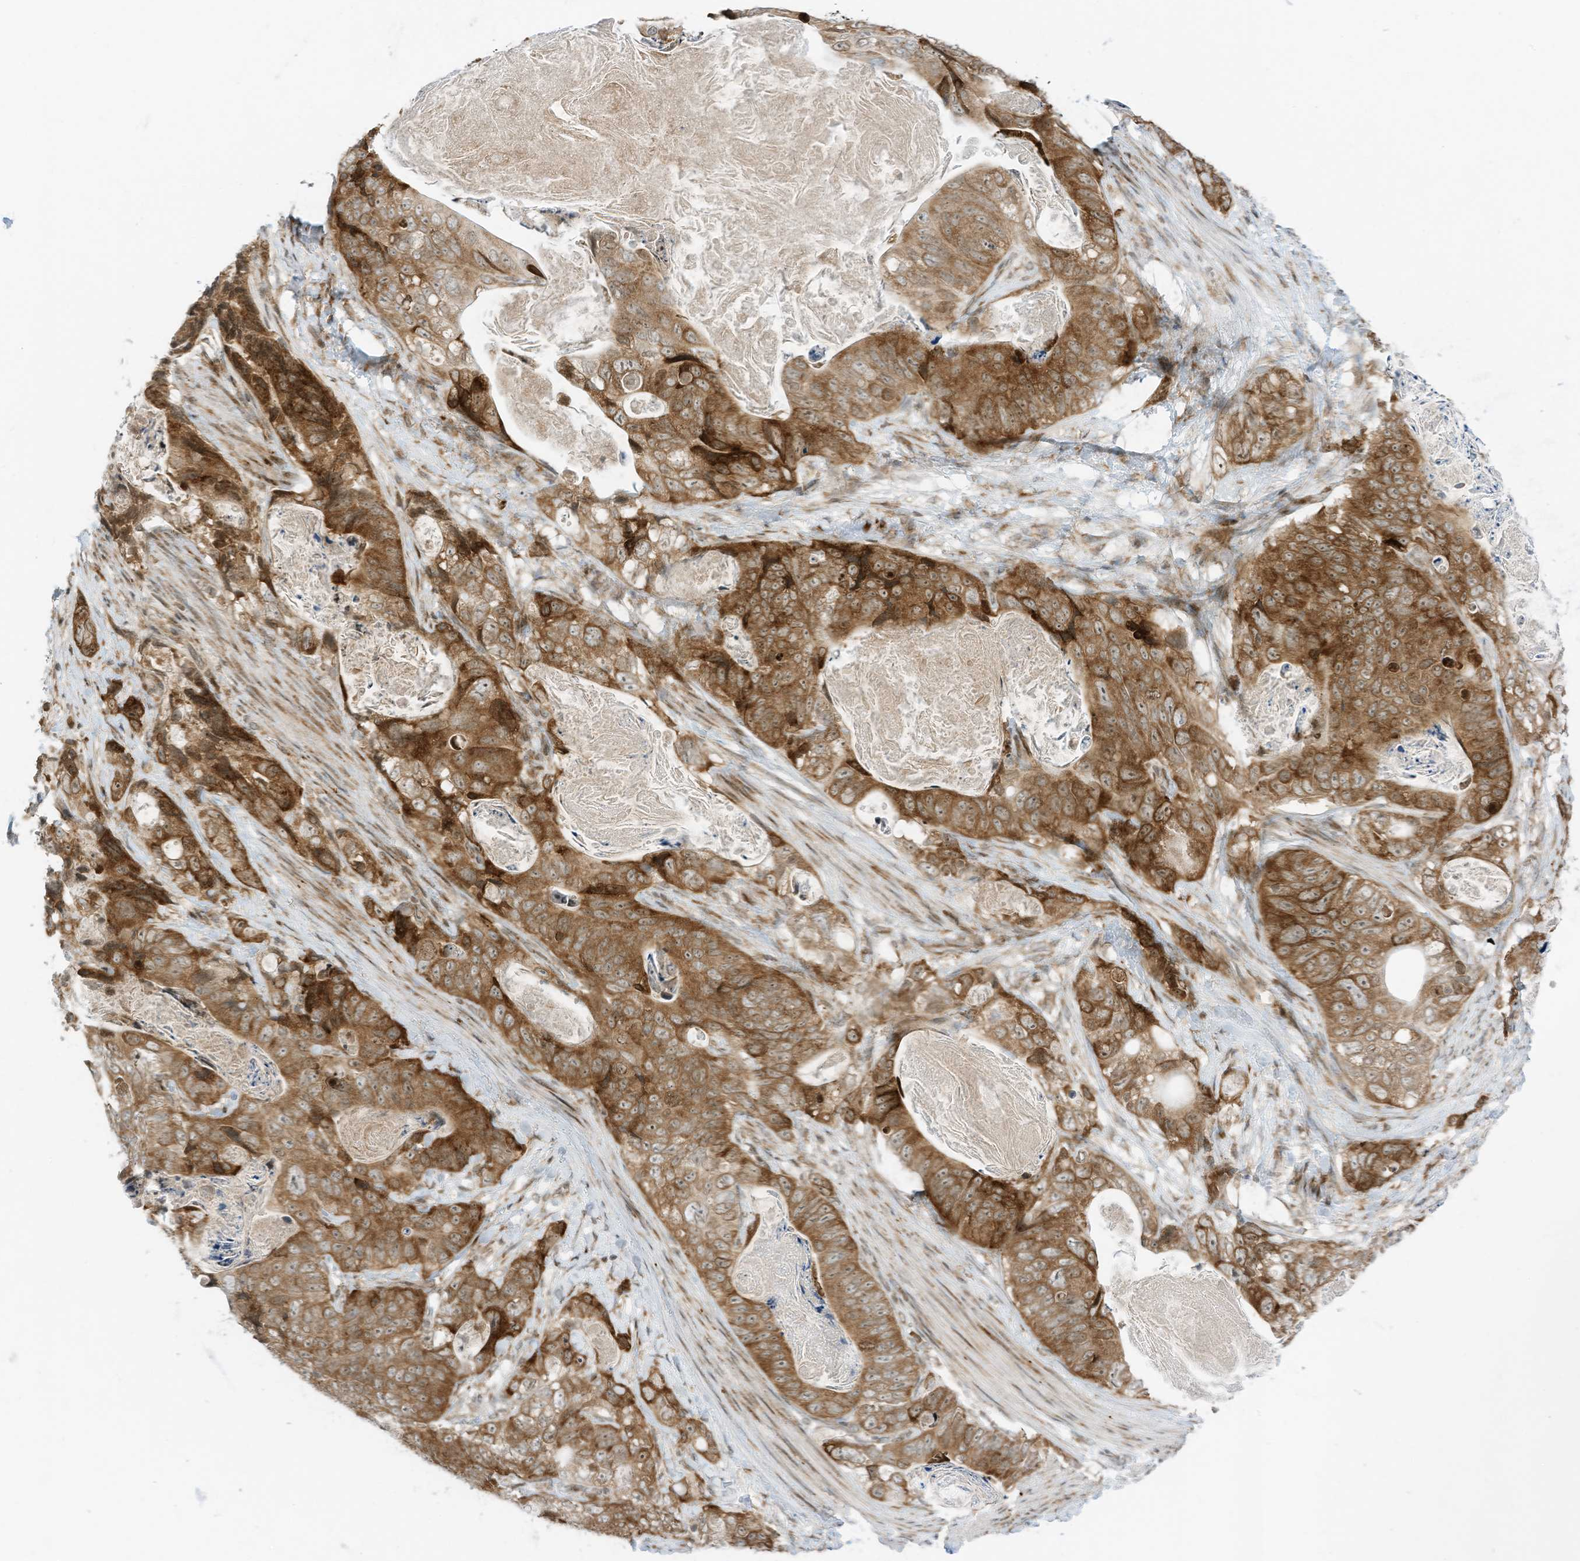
{"staining": {"intensity": "moderate", "quantity": ">75%", "location": "cytoplasmic/membranous,nuclear"}, "tissue": "stomach cancer", "cell_type": "Tumor cells", "image_type": "cancer", "snomed": [{"axis": "morphology", "description": "Normal tissue, NOS"}, {"axis": "morphology", "description": "Adenocarcinoma, NOS"}, {"axis": "topography", "description": "Stomach"}], "caption": "This is an image of IHC staining of stomach cancer, which shows moderate staining in the cytoplasmic/membranous and nuclear of tumor cells.", "gene": "EDF1", "patient": {"sex": "female", "age": 89}}